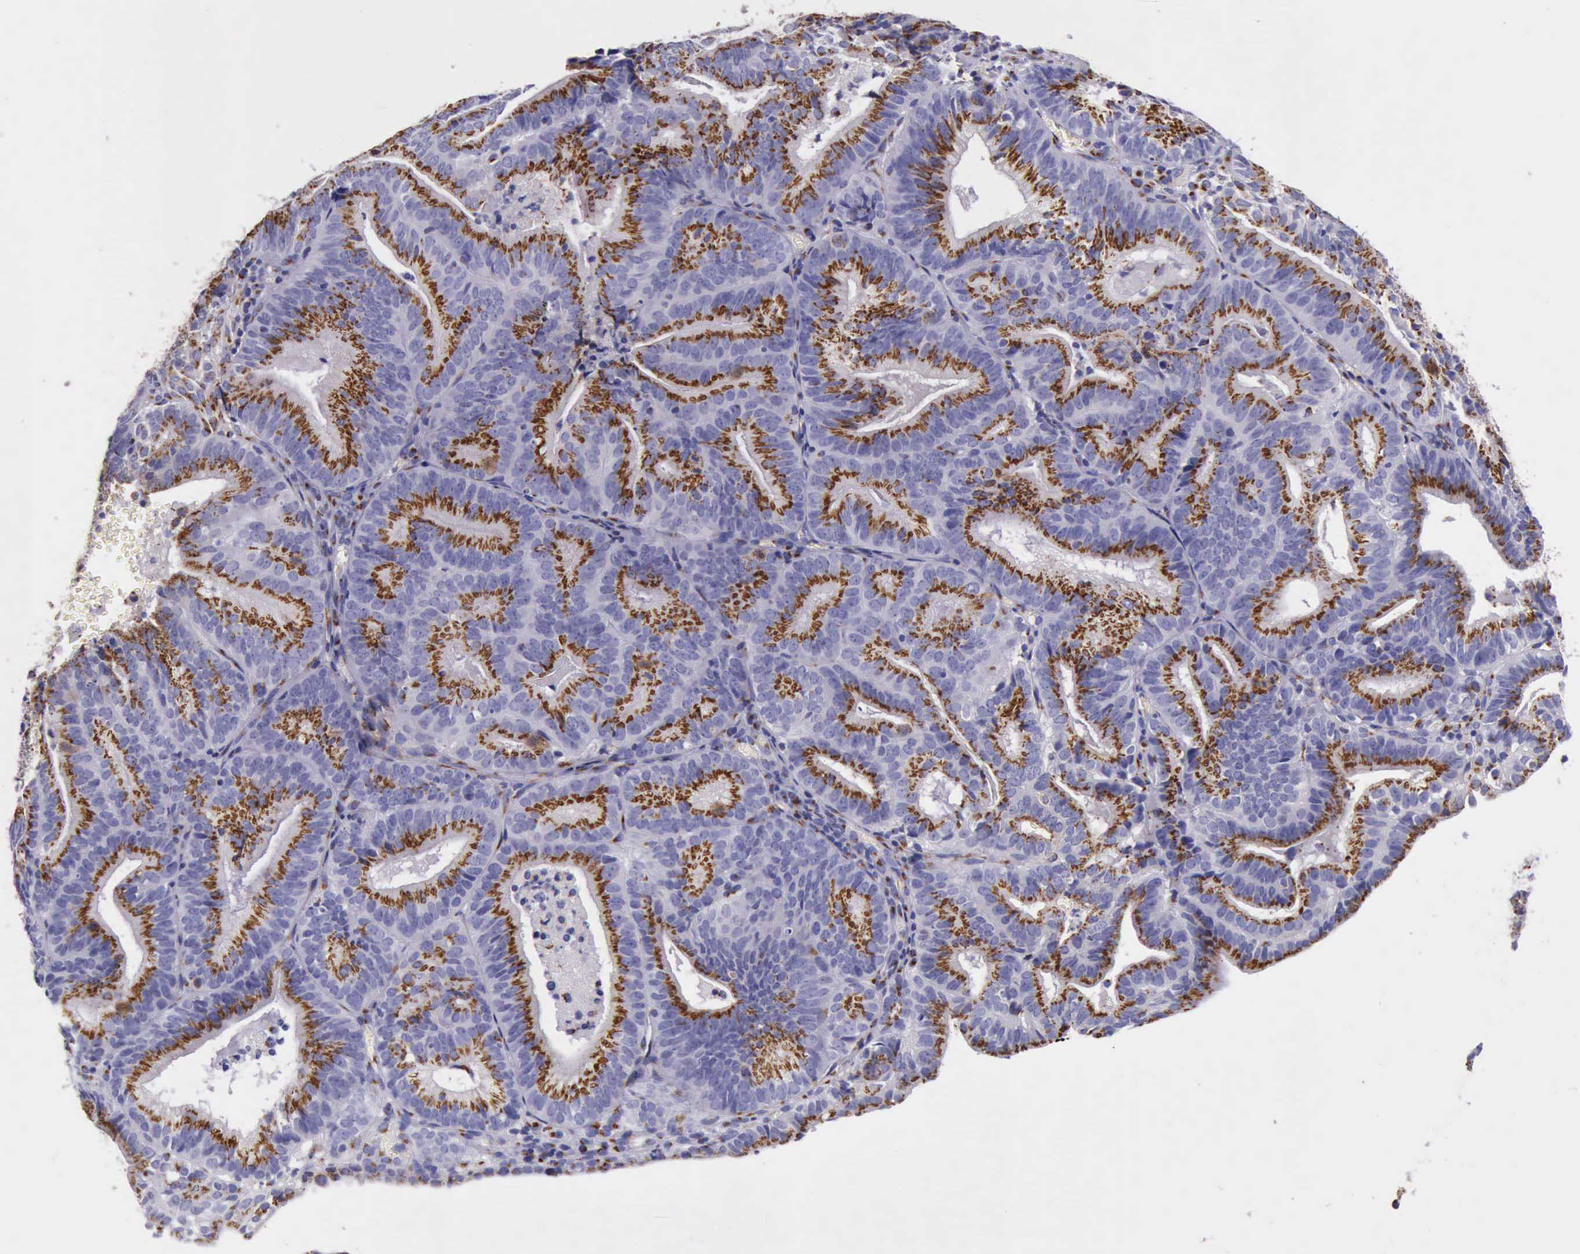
{"staining": {"intensity": "strong", "quantity": ">75%", "location": "cytoplasmic/membranous"}, "tissue": "cervical cancer", "cell_type": "Tumor cells", "image_type": "cancer", "snomed": [{"axis": "morphology", "description": "Adenocarcinoma, NOS"}, {"axis": "topography", "description": "Cervix"}], "caption": "DAB immunohistochemical staining of human cervical cancer demonstrates strong cytoplasmic/membranous protein staining in approximately >75% of tumor cells.", "gene": "GOLGA5", "patient": {"sex": "female", "age": 60}}